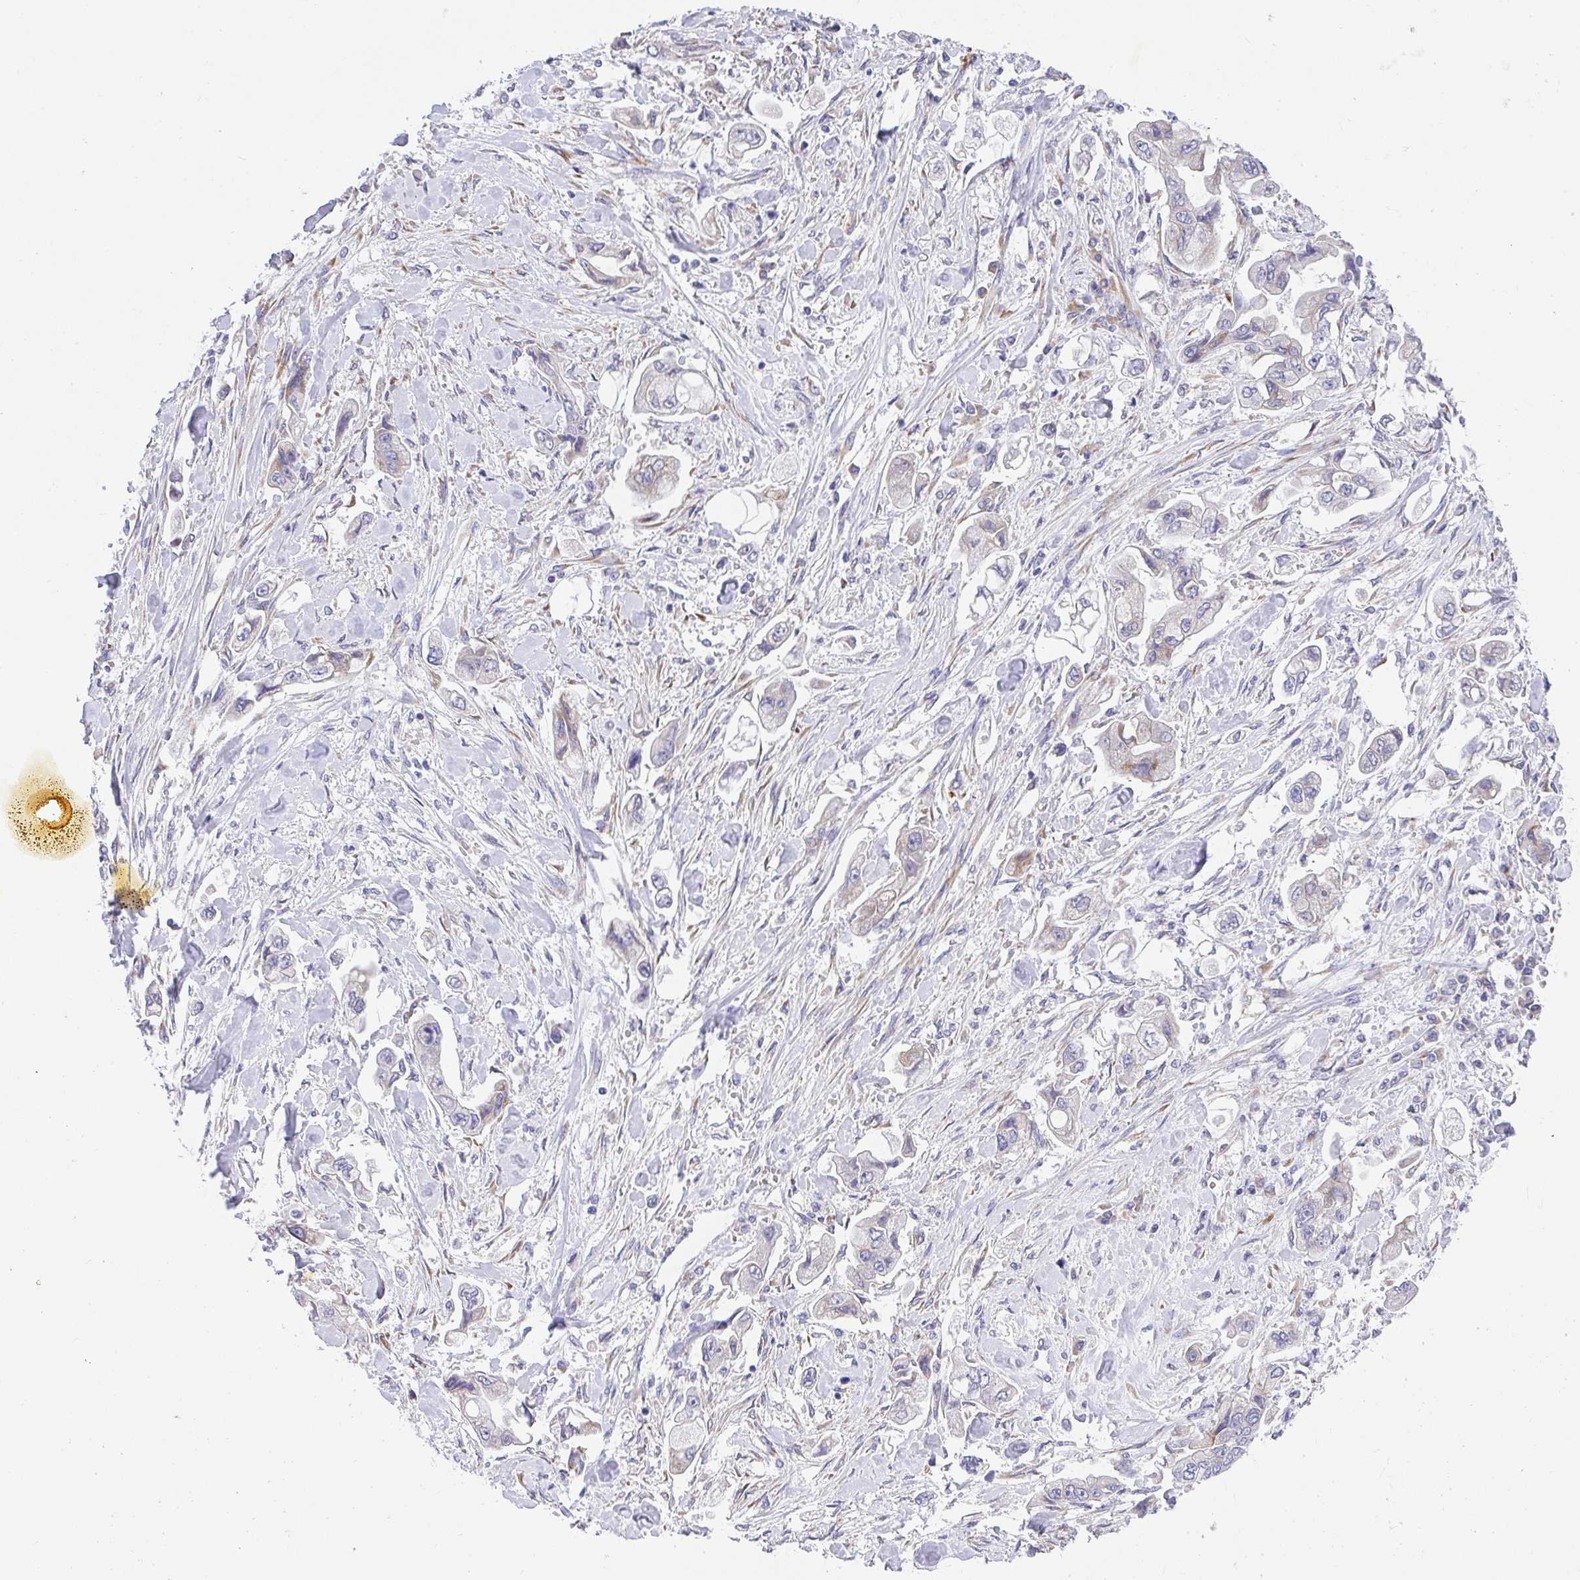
{"staining": {"intensity": "negative", "quantity": "none", "location": "none"}, "tissue": "stomach cancer", "cell_type": "Tumor cells", "image_type": "cancer", "snomed": [{"axis": "morphology", "description": "Adenocarcinoma, NOS"}, {"axis": "topography", "description": "Stomach"}], "caption": "Immunohistochemistry (IHC) of adenocarcinoma (stomach) shows no staining in tumor cells.", "gene": "ADRA2C", "patient": {"sex": "male", "age": 62}}